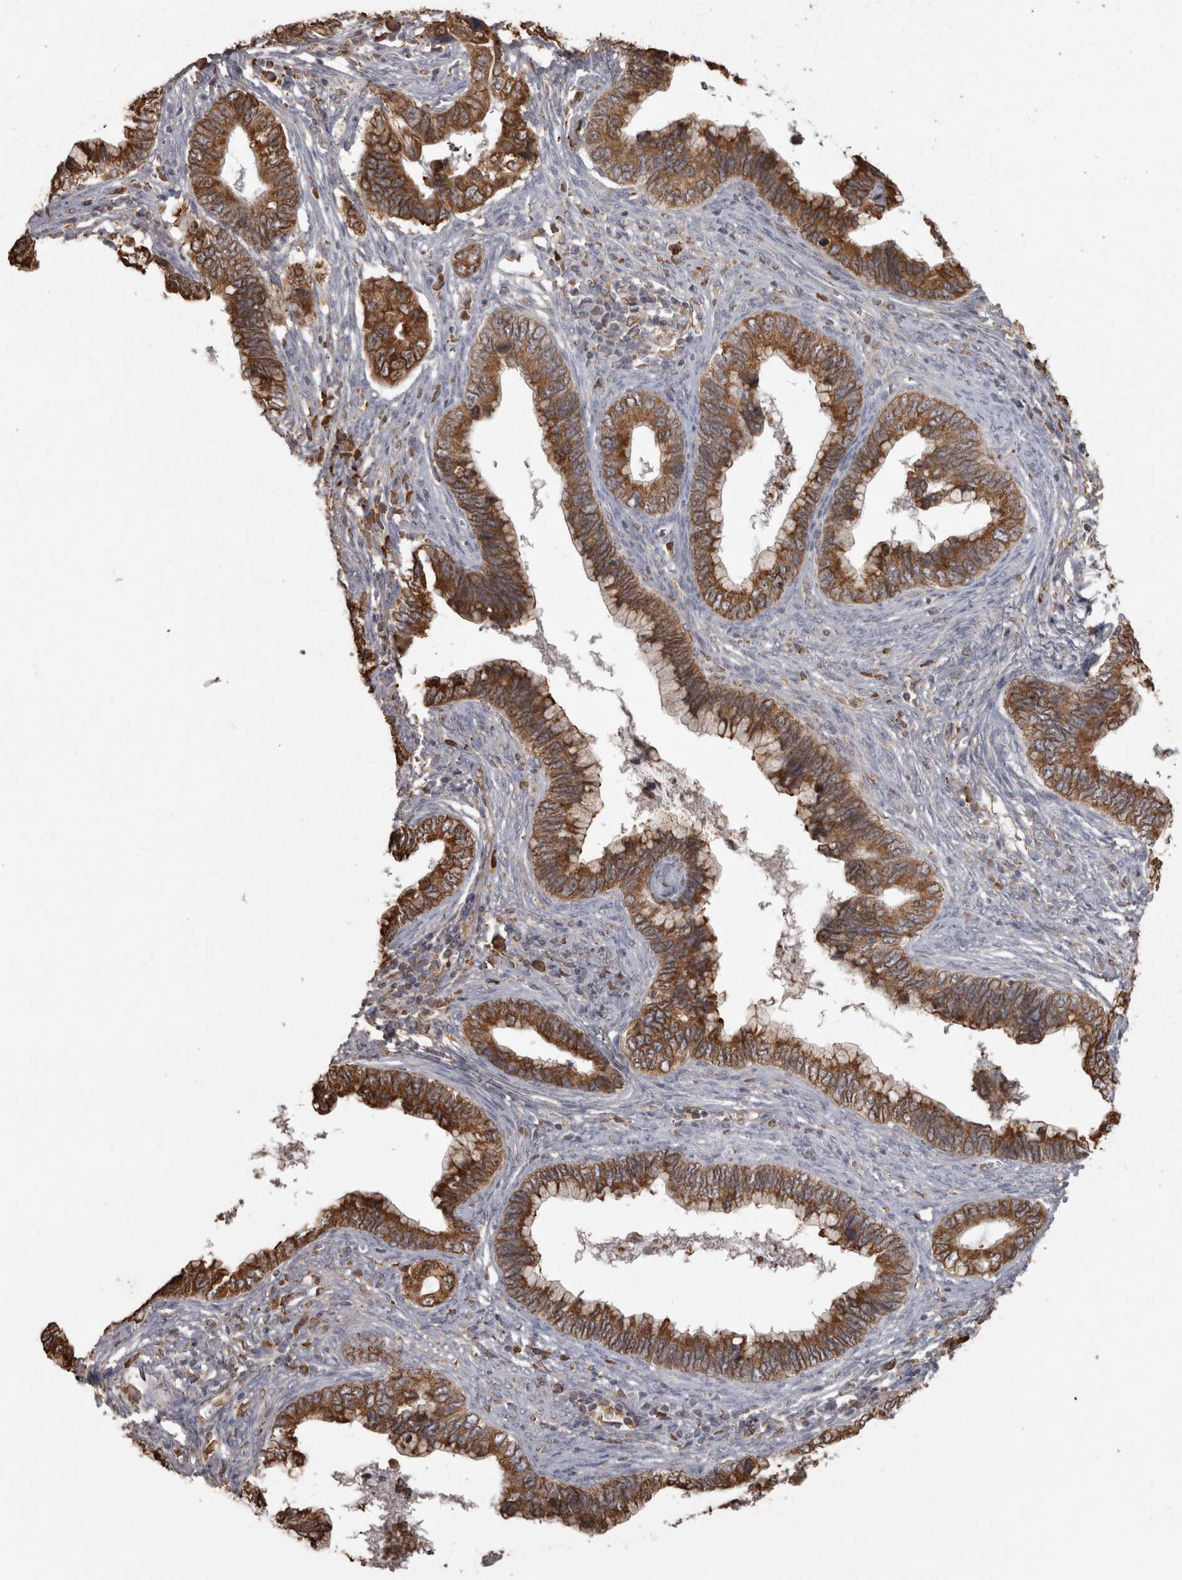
{"staining": {"intensity": "strong", "quantity": ">75%", "location": "cytoplasmic/membranous"}, "tissue": "cervical cancer", "cell_type": "Tumor cells", "image_type": "cancer", "snomed": [{"axis": "morphology", "description": "Adenocarcinoma, NOS"}, {"axis": "topography", "description": "Cervix"}], "caption": "Immunohistochemistry of cervical cancer (adenocarcinoma) displays high levels of strong cytoplasmic/membranous expression in approximately >75% of tumor cells.", "gene": "PON2", "patient": {"sex": "female", "age": 44}}